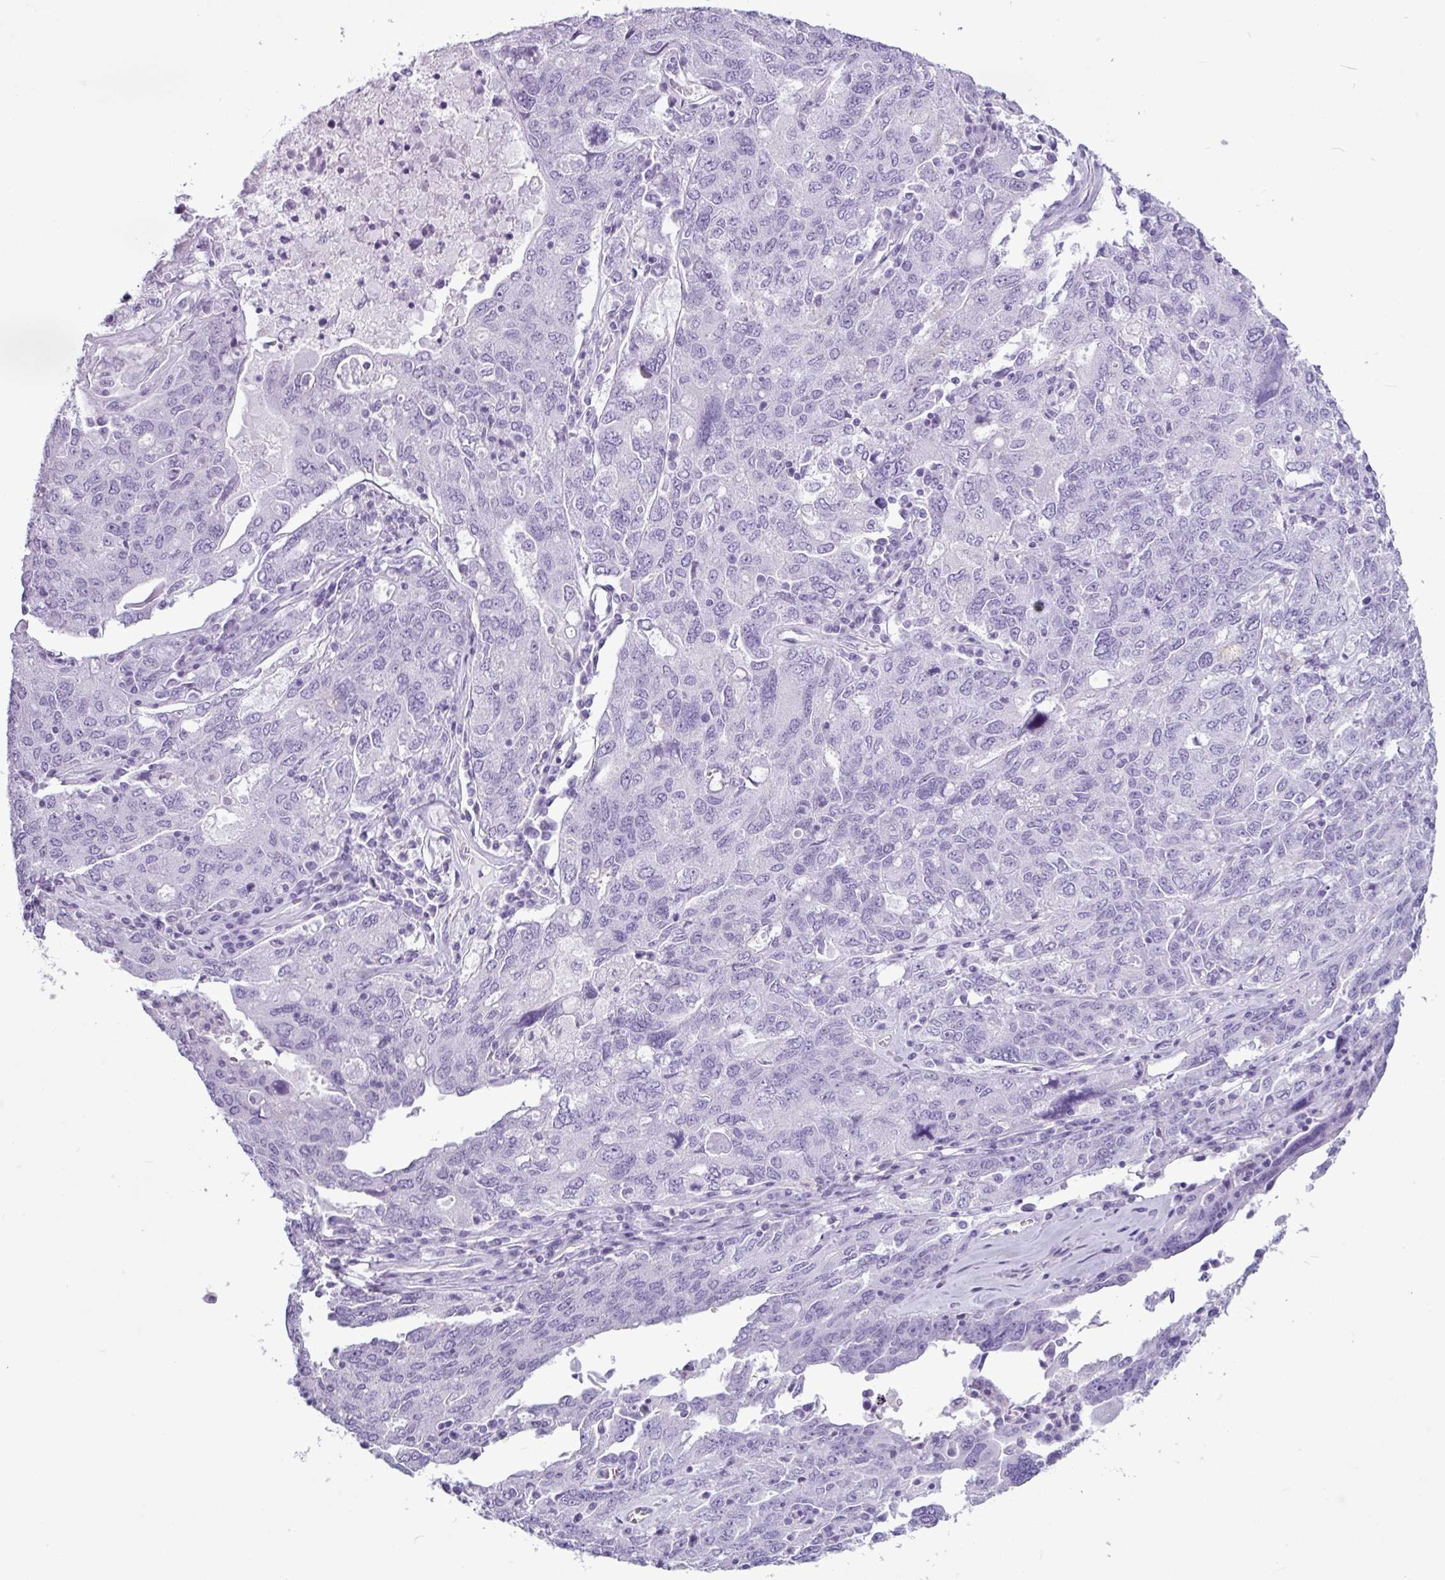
{"staining": {"intensity": "negative", "quantity": "none", "location": "none"}, "tissue": "ovarian cancer", "cell_type": "Tumor cells", "image_type": "cancer", "snomed": [{"axis": "morphology", "description": "Carcinoma, endometroid"}, {"axis": "topography", "description": "Ovary"}], "caption": "Tumor cells are negative for protein expression in human ovarian cancer.", "gene": "AMY1B", "patient": {"sex": "female", "age": 62}}